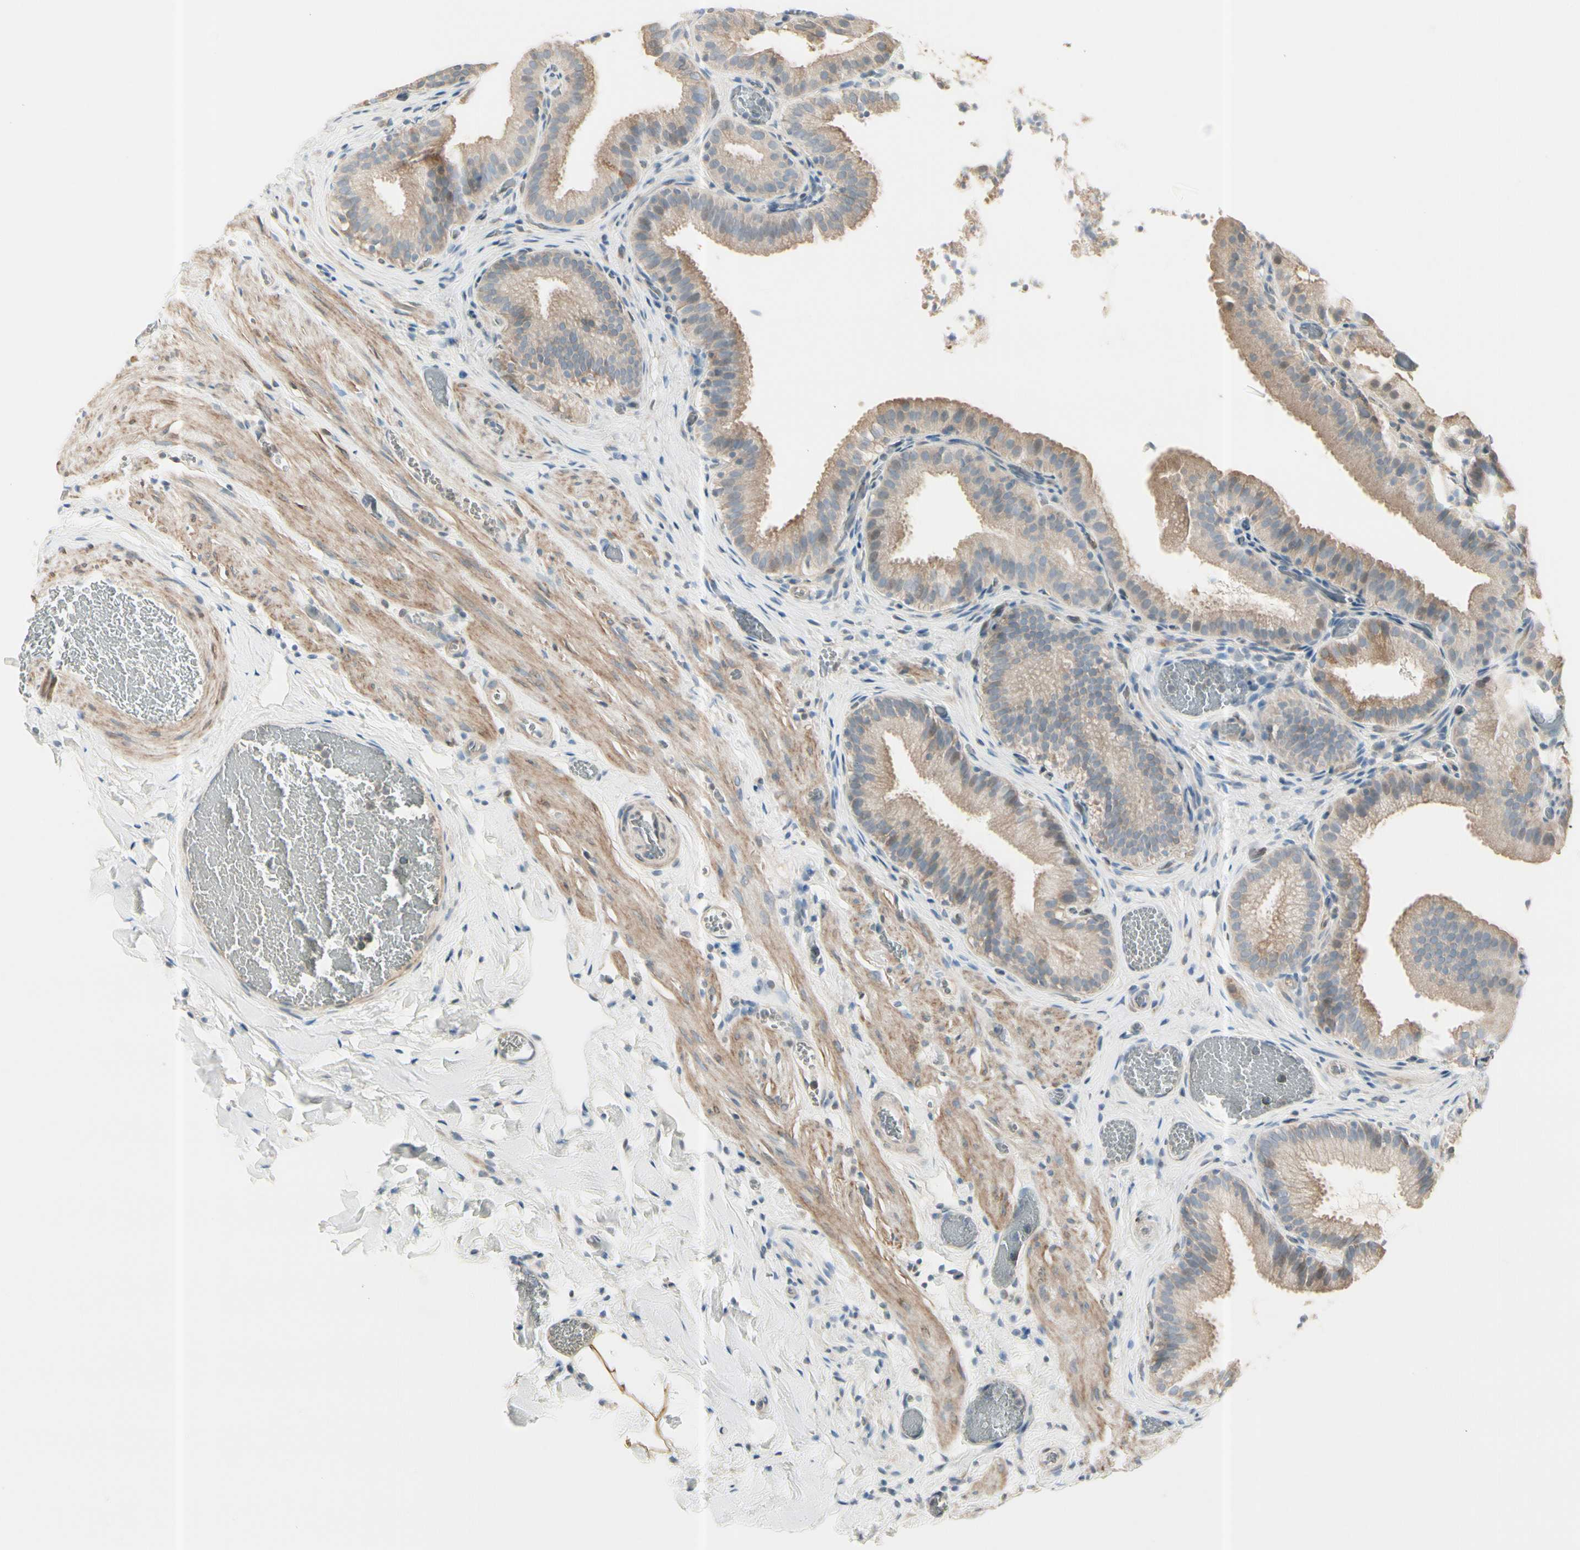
{"staining": {"intensity": "moderate", "quantity": ">75%", "location": "cytoplasmic/membranous"}, "tissue": "gallbladder", "cell_type": "Glandular cells", "image_type": "normal", "snomed": [{"axis": "morphology", "description": "Normal tissue, NOS"}, {"axis": "topography", "description": "Gallbladder"}], "caption": "Unremarkable gallbladder shows moderate cytoplasmic/membranous expression in approximately >75% of glandular cells, visualized by immunohistochemistry.", "gene": "CYP2E1", "patient": {"sex": "male", "age": 54}}